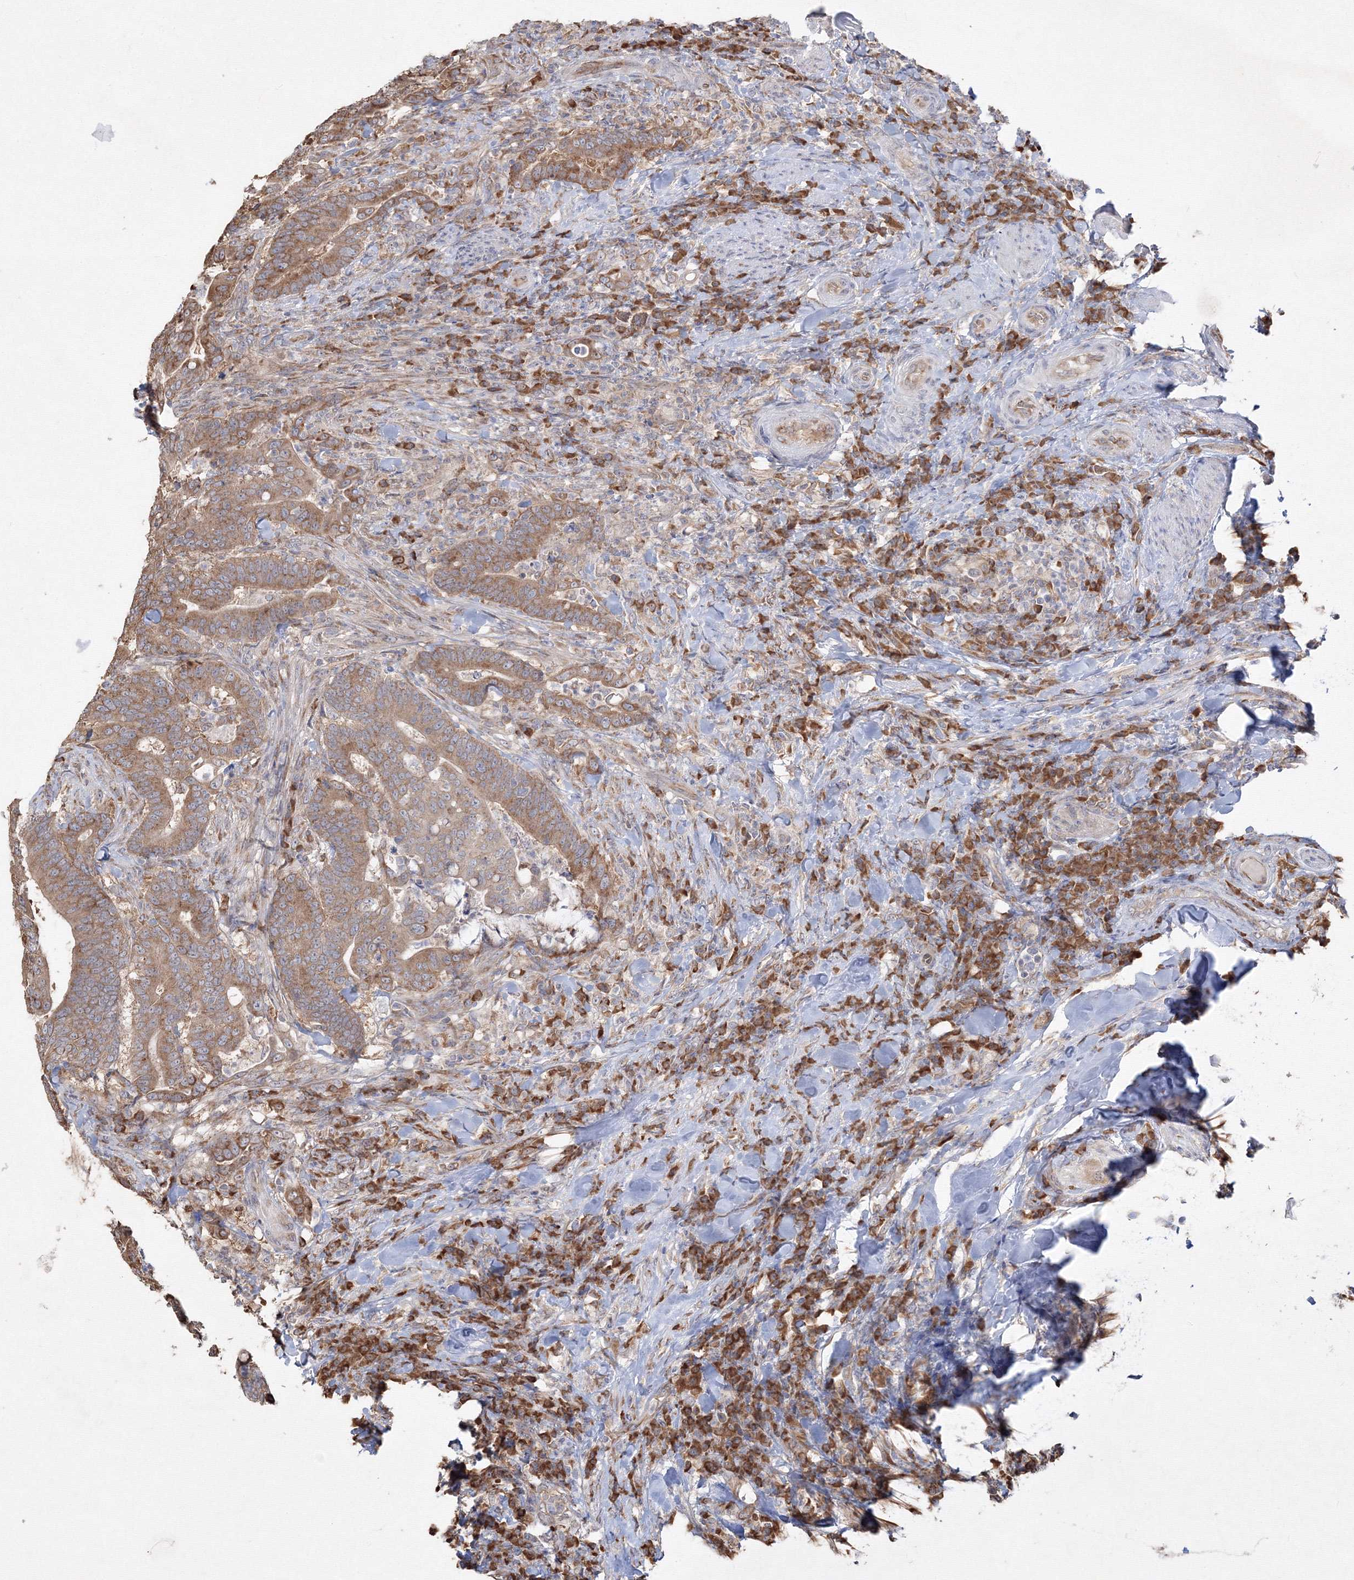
{"staining": {"intensity": "moderate", "quantity": ">75%", "location": "cytoplasmic/membranous"}, "tissue": "colorectal cancer", "cell_type": "Tumor cells", "image_type": "cancer", "snomed": [{"axis": "morphology", "description": "Adenocarcinoma, NOS"}, {"axis": "topography", "description": "Colon"}], "caption": "IHC histopathology image of neoplastic tissue: colorectal cancer (adenocarcinoma) stained using IHC shows medium levels of moderate protein expression localized specifically in the cytoplasmic/membranous of tumor cells, appearing as a cytoplasmic/membranous brown color.", "gene": "FBXL8", "patient": {"sex": "female", "age": 66}}